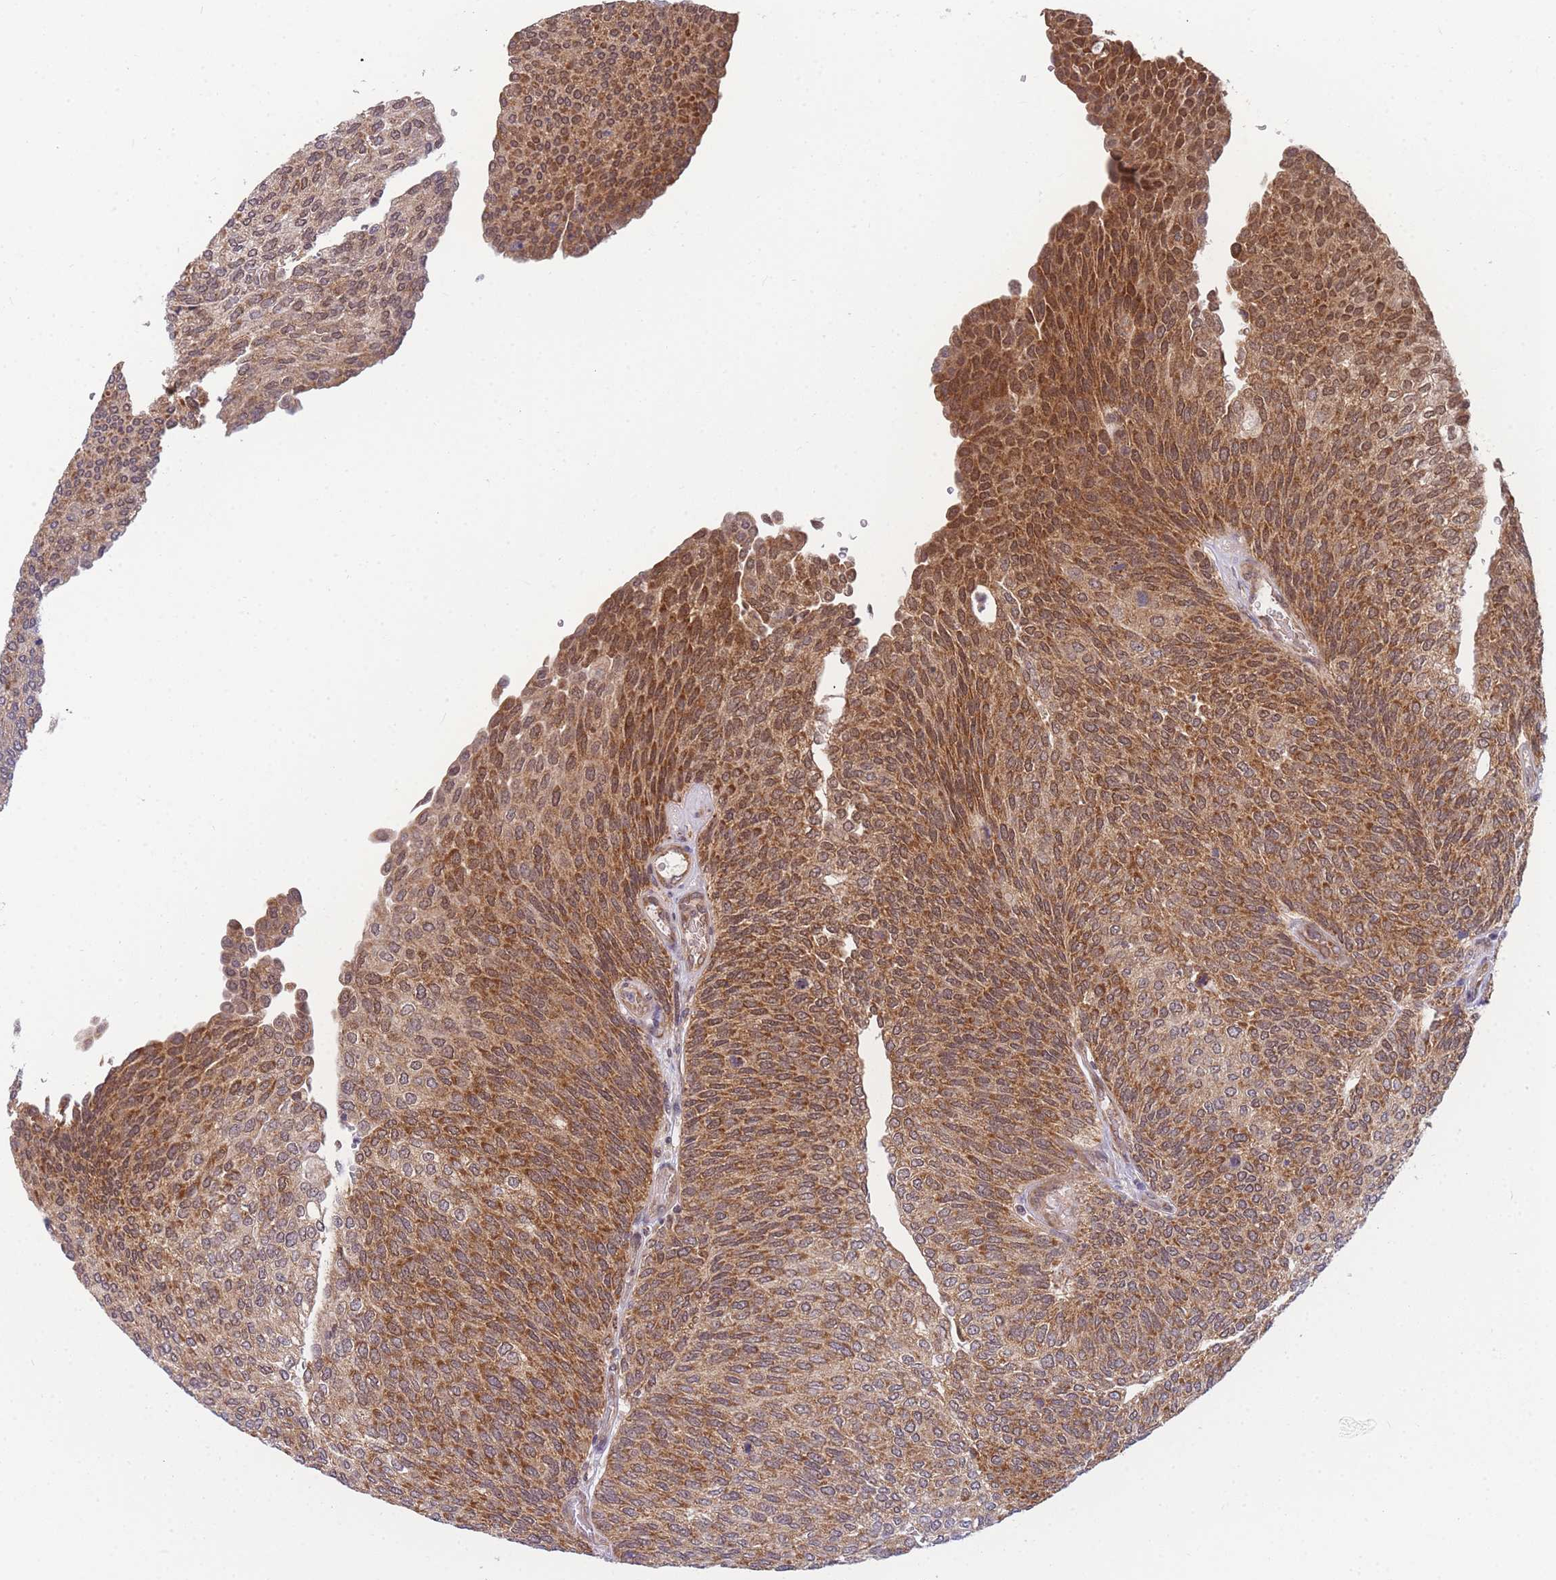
{"staining": {"intensity": "strong", "quantity": ">75%", "location": "cytoplasmic/membranous"}, "tissue": "urothelial cancer", "cell_type": "Tumor cells", "image_type": "cancer", "snomed": [{"axis": "morphology", "description": "Urothelial carcinoma, Low grade"}, {"axis": "topography", "description": "Urinary bladder"}], "caption": "Immunohistochemistry micrograph of neoplastic tissue: urothelial carcinoma (low-grade) stained using immunohistochemistry reveals high levels of strong protein expression localized specifically in the cytoplasmic/membranous of tumor cells, appearing as a cytoplasmic/membranous brown color.", "gene": "MRPL23", "patient": {"sex": "female", "age": 79}}